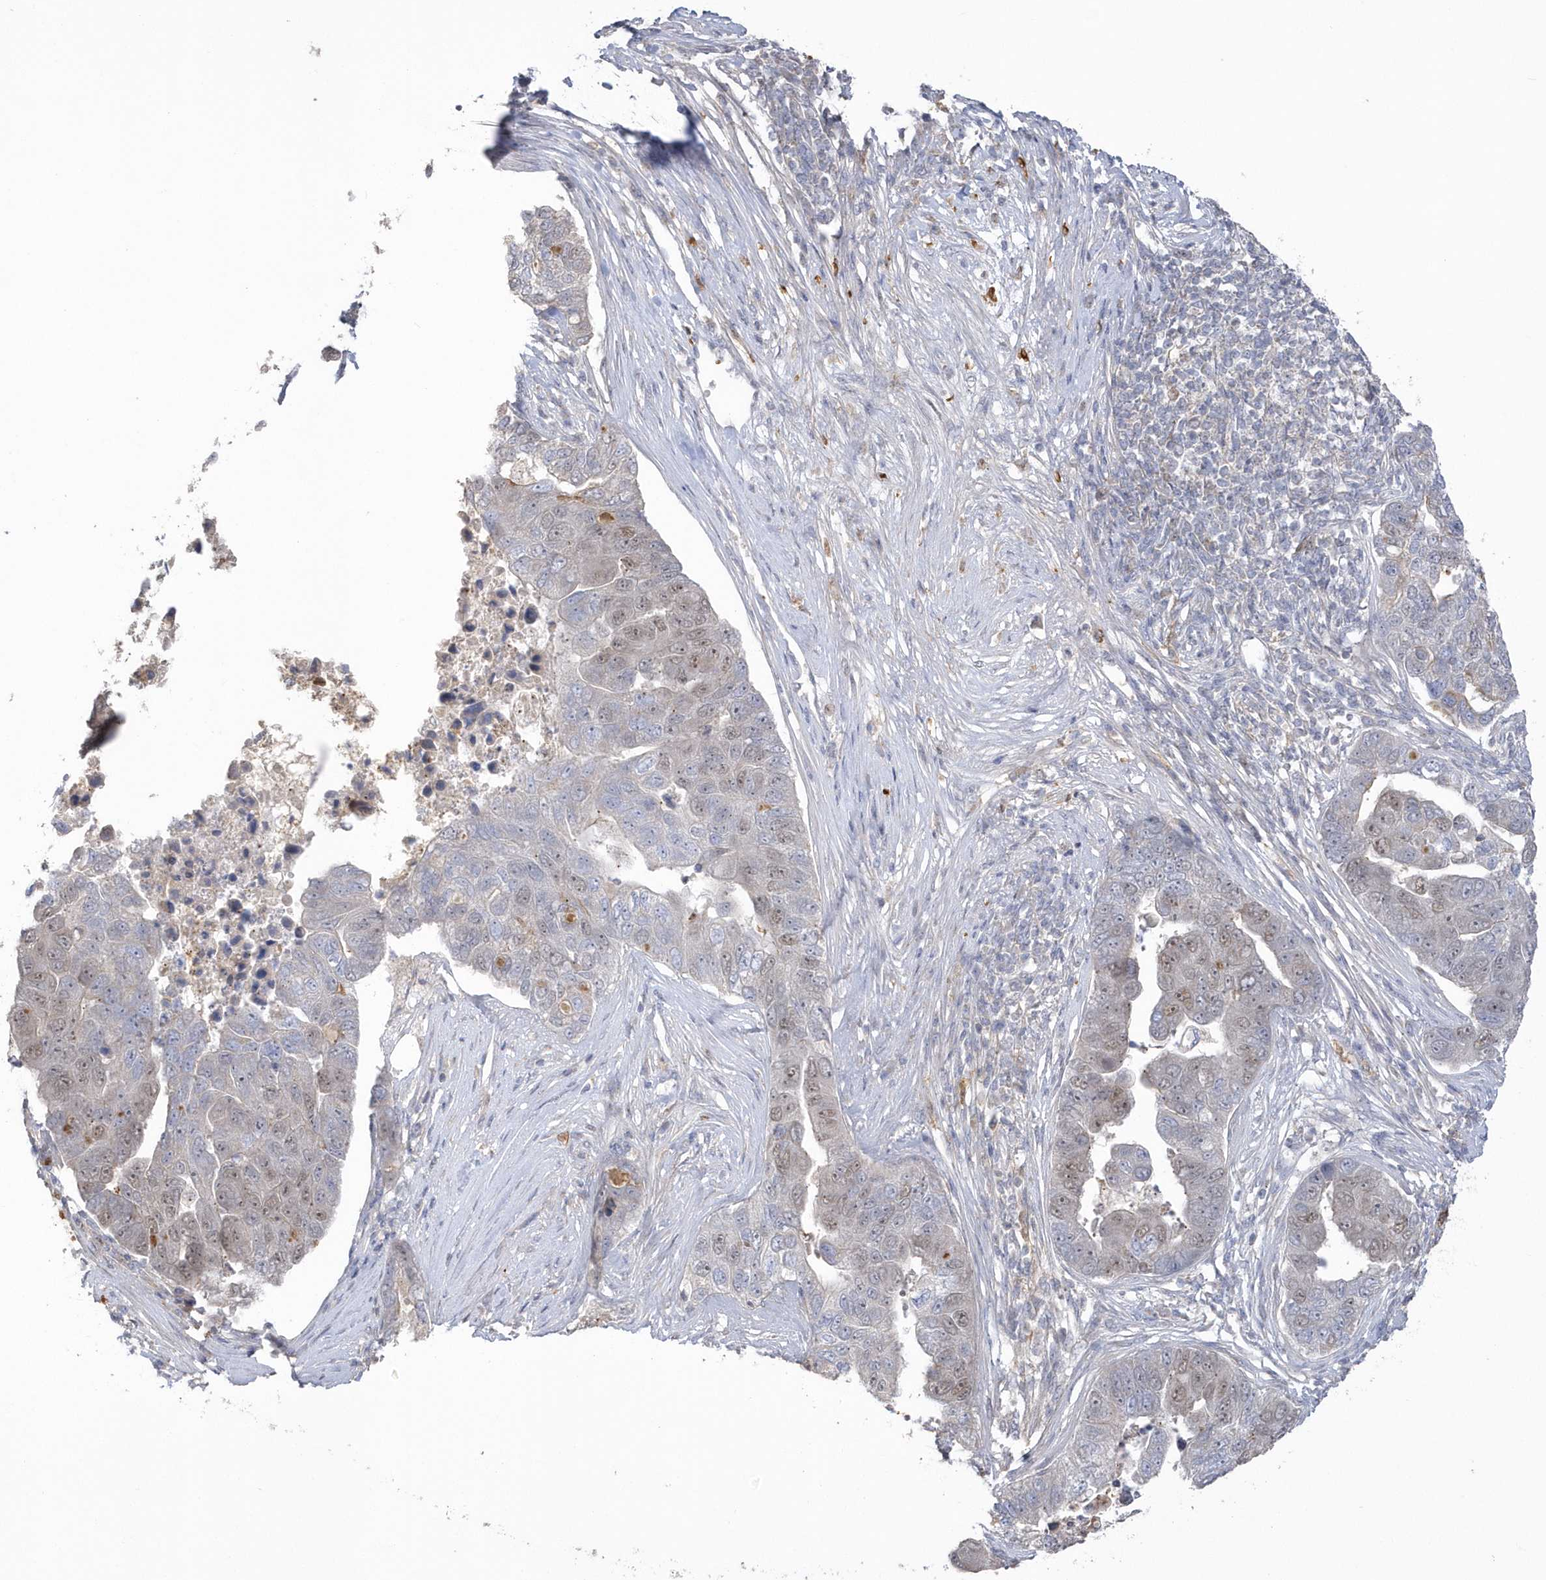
{"staining": {"intensity": "weak", "quantity": "<25%", "location": "cytoplasmic/membranous,nuclear"}, "tissue": "pancreatic cancer", "cell_type": "Tumor cells", "image_type": "cancer", "snomed": [{"axis": "morphology", "description": "Adenocarcinoma, NOS"}, {"axis": "topography", "description": "Pancreas"}], "caption": "This is a micrograph of immunohistochemistry staining of pancreatic cancer (adenocarcinoma), which shows no expression in tumor cells. Brightfield microscopy of immunohistochemistry (IHC) stained with DAB (3,3'-diaminobenzidine) (brown) and hematoxylin (blue), captured at high magnification.", "gene": "NAF1", "patient": {"sex": "female", "age": 61}}